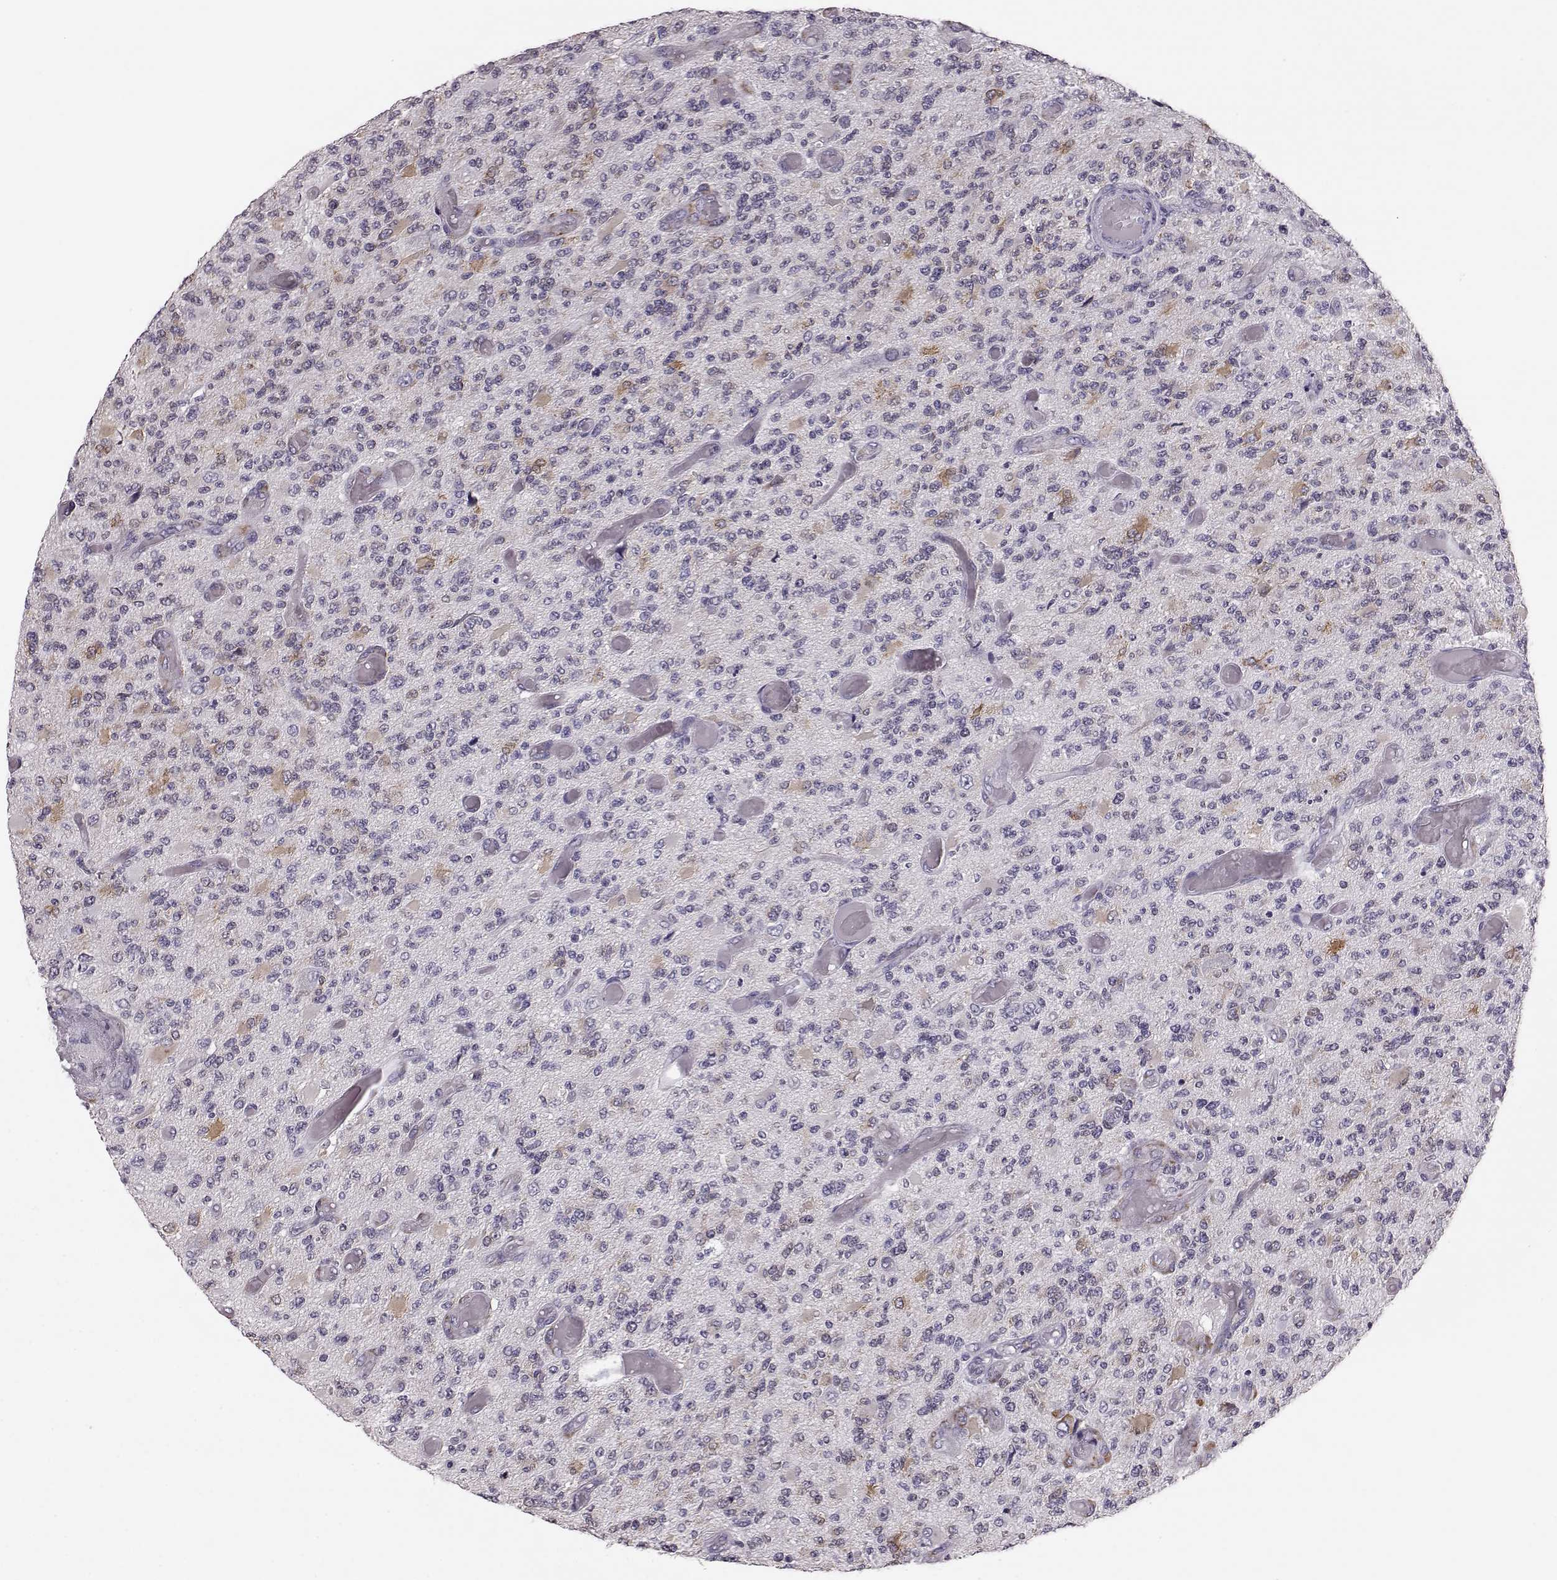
{"staining": {"intensity": "negative", "quantity": "none", "location": "none"}, "tissue": "glioma", "cell_type": "Tumor cells", "image_type": "cancer", "snomed": [{"axis": "morphology", "description": "Glioma, malignant, High grade"}, {"axis": "topography", "description": "Brain"}], "caption": "High magnification brightfield microscopy of malignant high-grade glioma stained with DAB (3,3'-diaminobenzidine) (brown) and counterstained with hematoxylin (blue): tumor cells show no significant expression. The staining was performed using DAB (3,3'-diaminobenzidine) to visualize the protein expression in brown, while the nuclei were stained in blue with hematoxylin (Magnification: 20x).", "gene": "ELOVL5", "patient": {"sex": "female", "age": 63}}